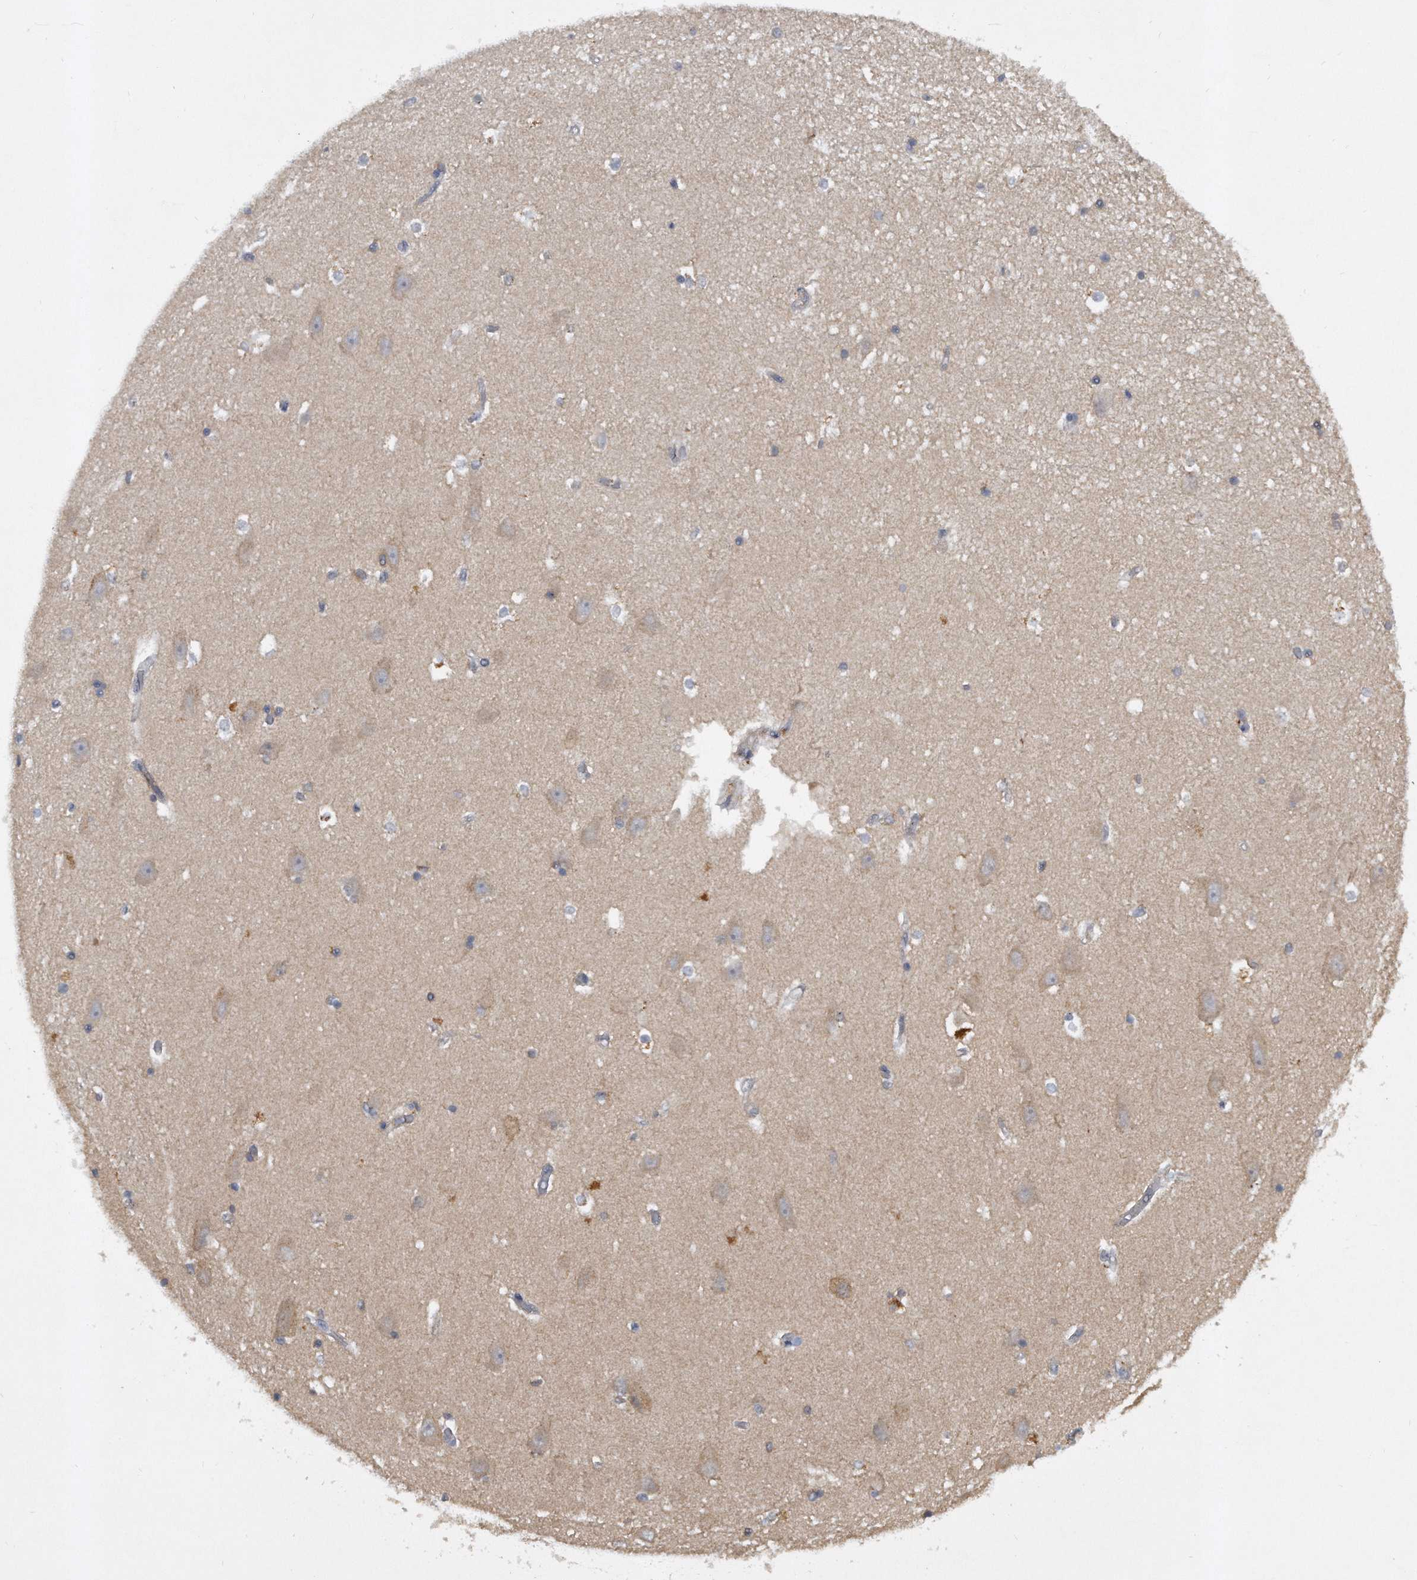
{"staining": {"intensity": "weak", "quantity": "<25%", "location": "cytoplasmic/membranous"}, "tissue": "hippocampus", "cell_type": "Glial cells", "image_type": "normal", "snomed": [{"axis": "morphology", "description": "Normal tissue, NOS"}, {"axis": "topography", "description": "Hippocampus"}], "caption": "Photomicrograph shows no significant protein staining in glial cells of benign hippocampus. (Stains: DAB (3,3'-diaminobenzidine) immunohistochemistry with hematoxylin counter stain, Microscopy: brightfield microscopy at high magnification).", "gene": "PGBD2", "patient": {"sex": "male", "age": 45}}